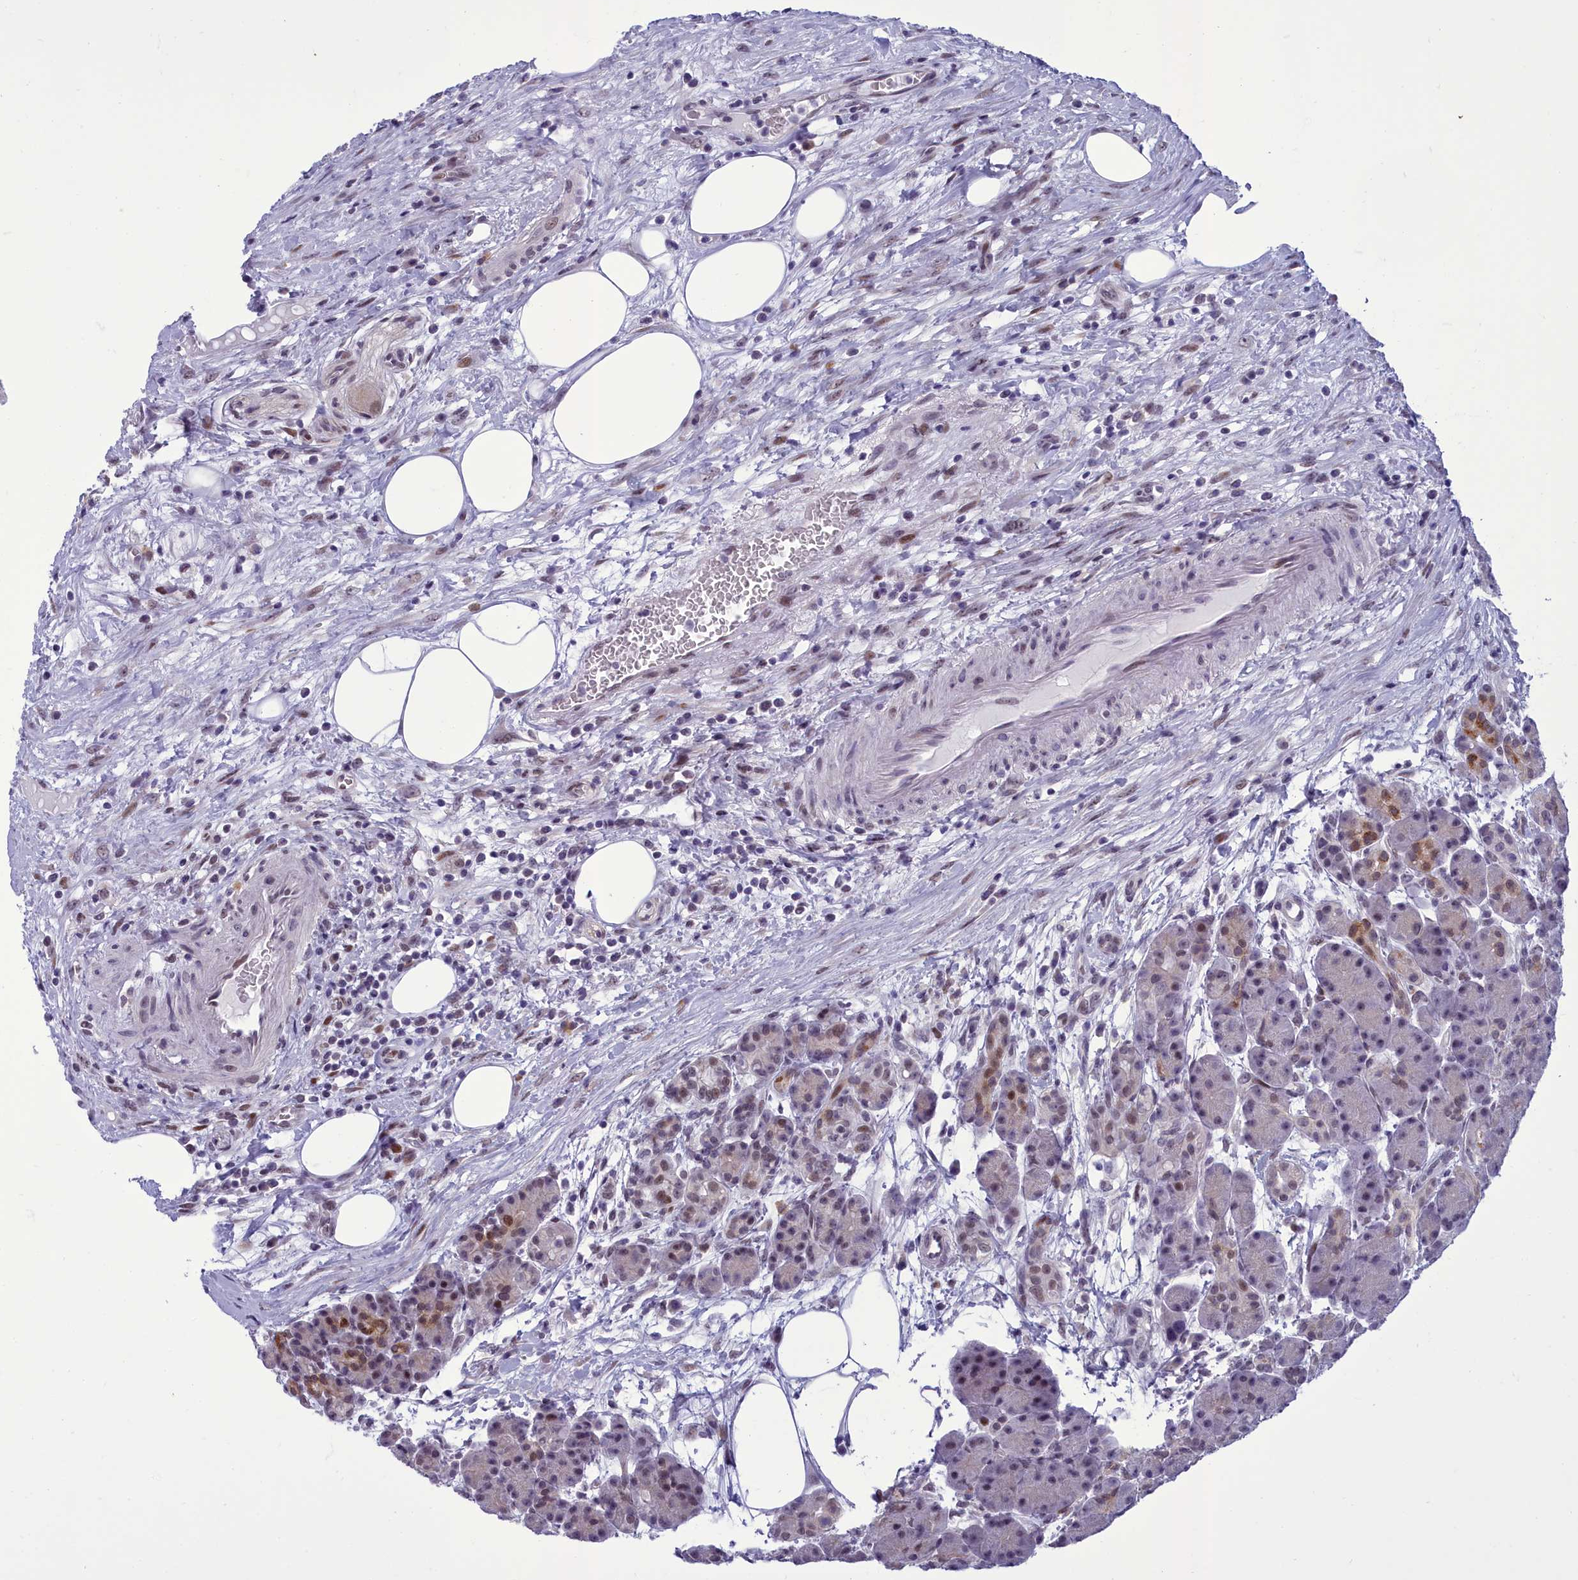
{"staining": {"intensity": "moderate", "quantity": "<25%", "location": "nuclear"}, "tissue": "pancreas", "cell_type": "Exocrine glandular cells", "image_type": "normal", "snomed": [{"axis": "morphology", "description": "Normal tissue, NOS"}, {"axis": "topography", "description": "Pancreas"}], "caption": "Brown immunohistochemical staining in benign pancreas displays moderate nuclear expression in approximately <25% of exocrine glandular cells.", "gene": "CEACAM19", "patient": {"sex": "male", "age": 63}}